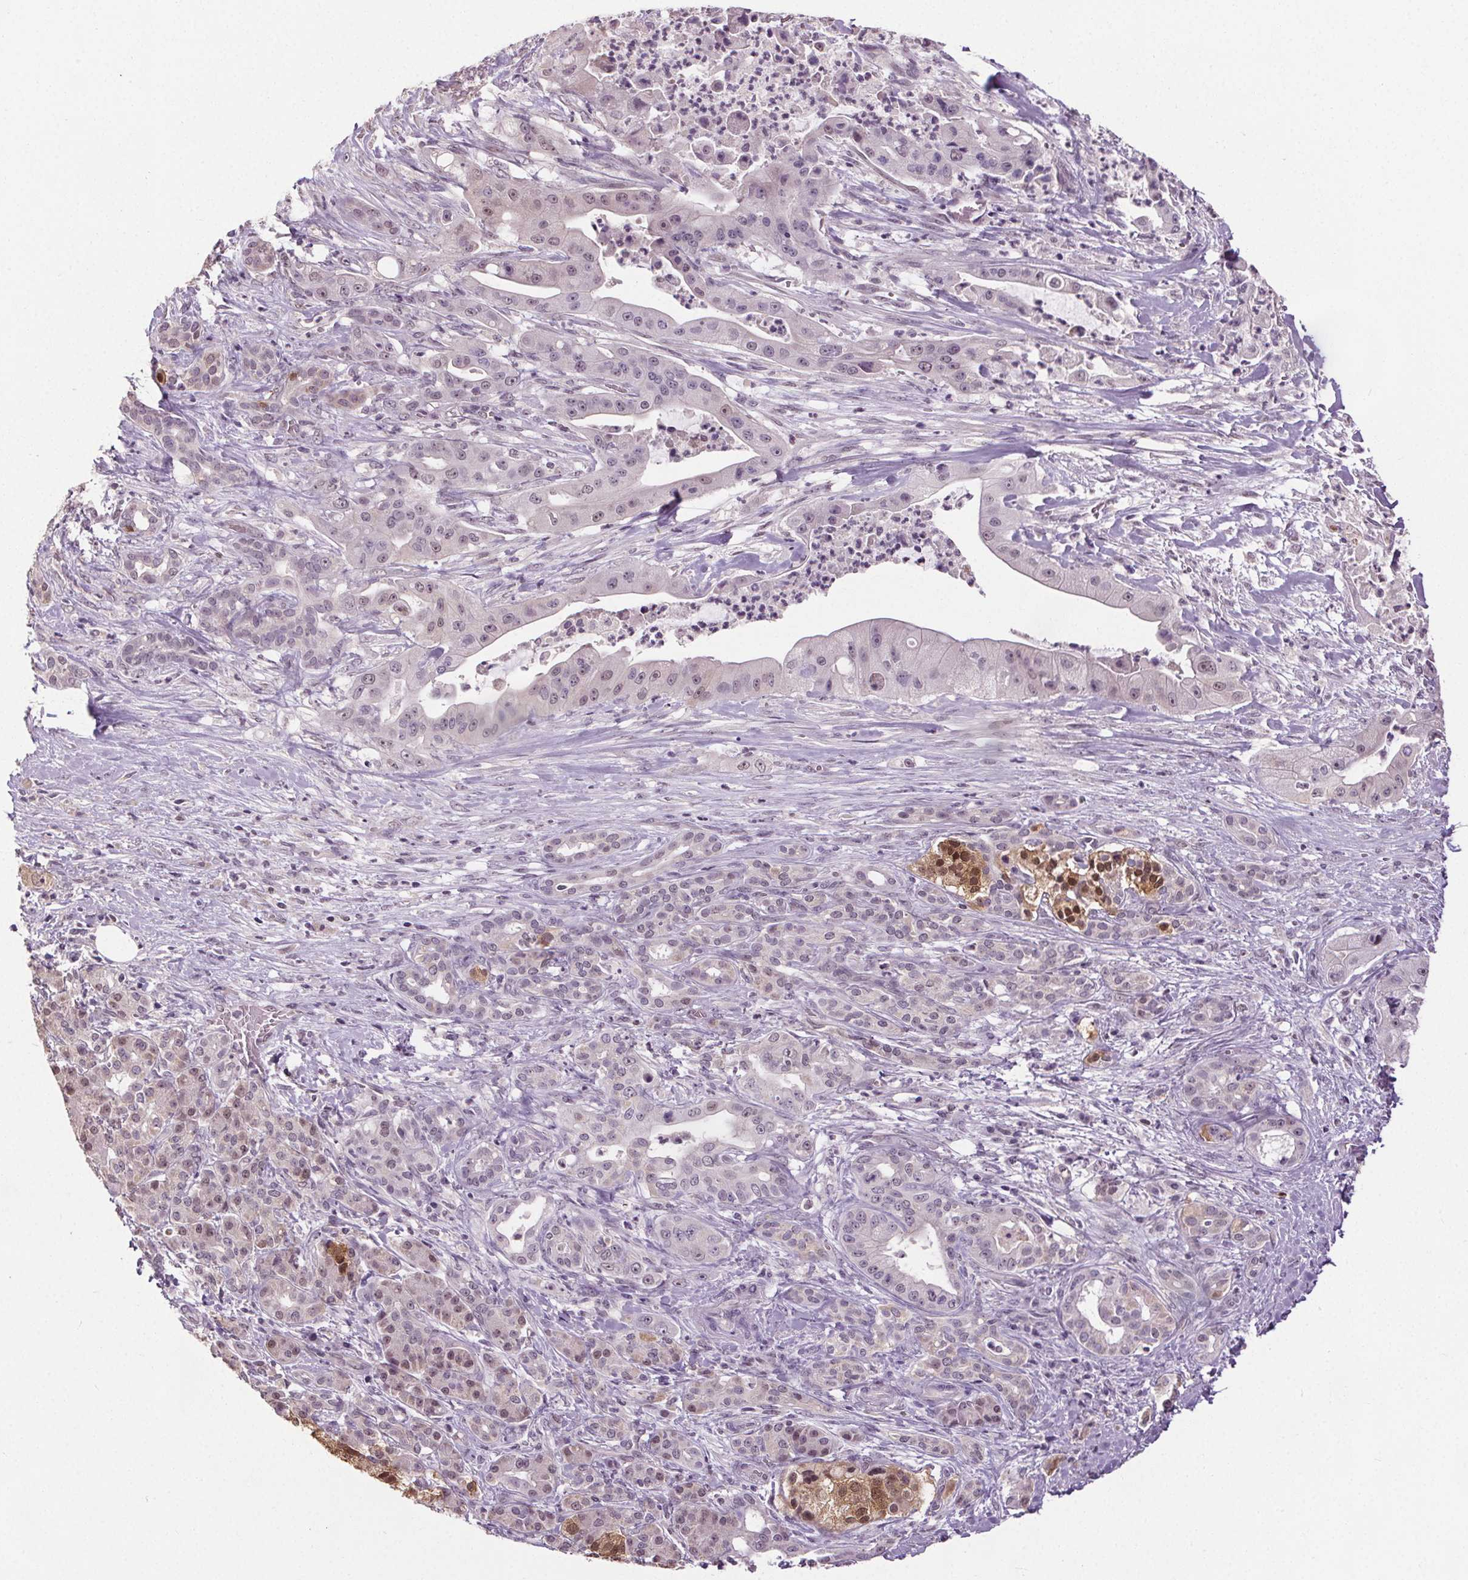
{"staining": {"intensity": "negative", "quantity": "none", "location": "none"}, "tissue": "pancreatic cancer", "cell_type": "Tumor cells", "image_type": "cancer", "snomed": [{"axis": "morphology", "description": "Normal tissue, NOS"}, {"axis": "morphology", "description": "Inflammation, NOS"}, {"axis": "morphology", "description": "Adenocarcinoma, NOS"}, {"axis": "topography", "description": "Pancreas"}], "caption": "Protein analysis of pancreatic cancer reveals no significant expression in tumor cells. Brightfield microscopy of IHC stained with DAB (3,3'-diaminobenzidine) (brown) and hematoxylin (blue), captured at high magnification.", "gene": "SLC2A9", "patient": {"sex": "male", "age": 57}}